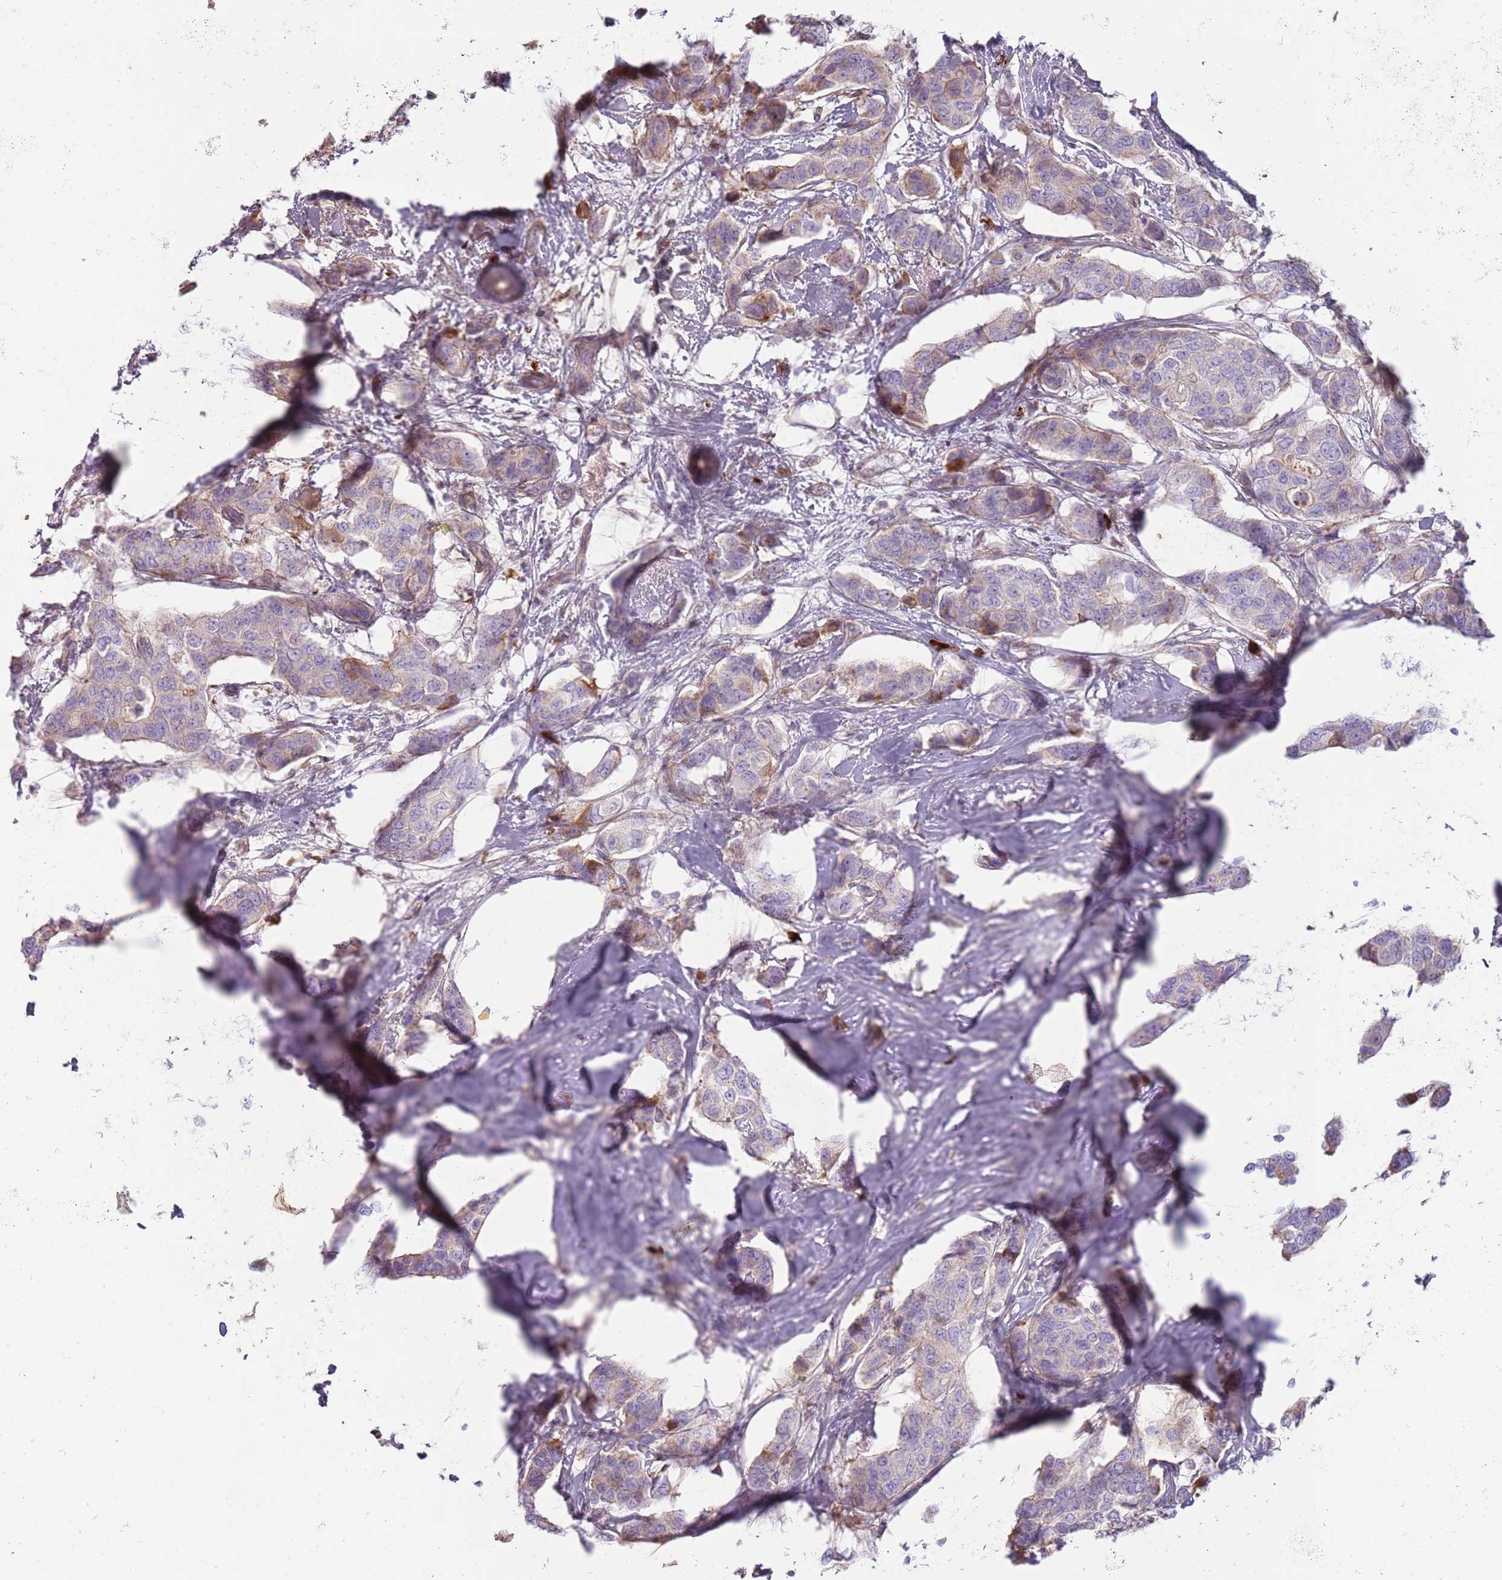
{"staining": {"intensity": "weak", "quantity": "<25%", "location": "cytoplasmic/membranous"}, "tissue": "breast cancer", "cell_type": "Tumor cells", "image_type": "cancer", "snomed": [{"axis": "morphology", "description": "Lobular carcinoma"}, {"axis": "topography", "description": "Breast"}], "caption": "IHC image of neoplastic tissue: breast cancer (lobular carcinoma) stained with DAB (3,3'-diaminobenzidine) shows no significant protein expression in tumor cells.", "gene": "MCUB", "patient": {"sex": "female", "age": 51}}